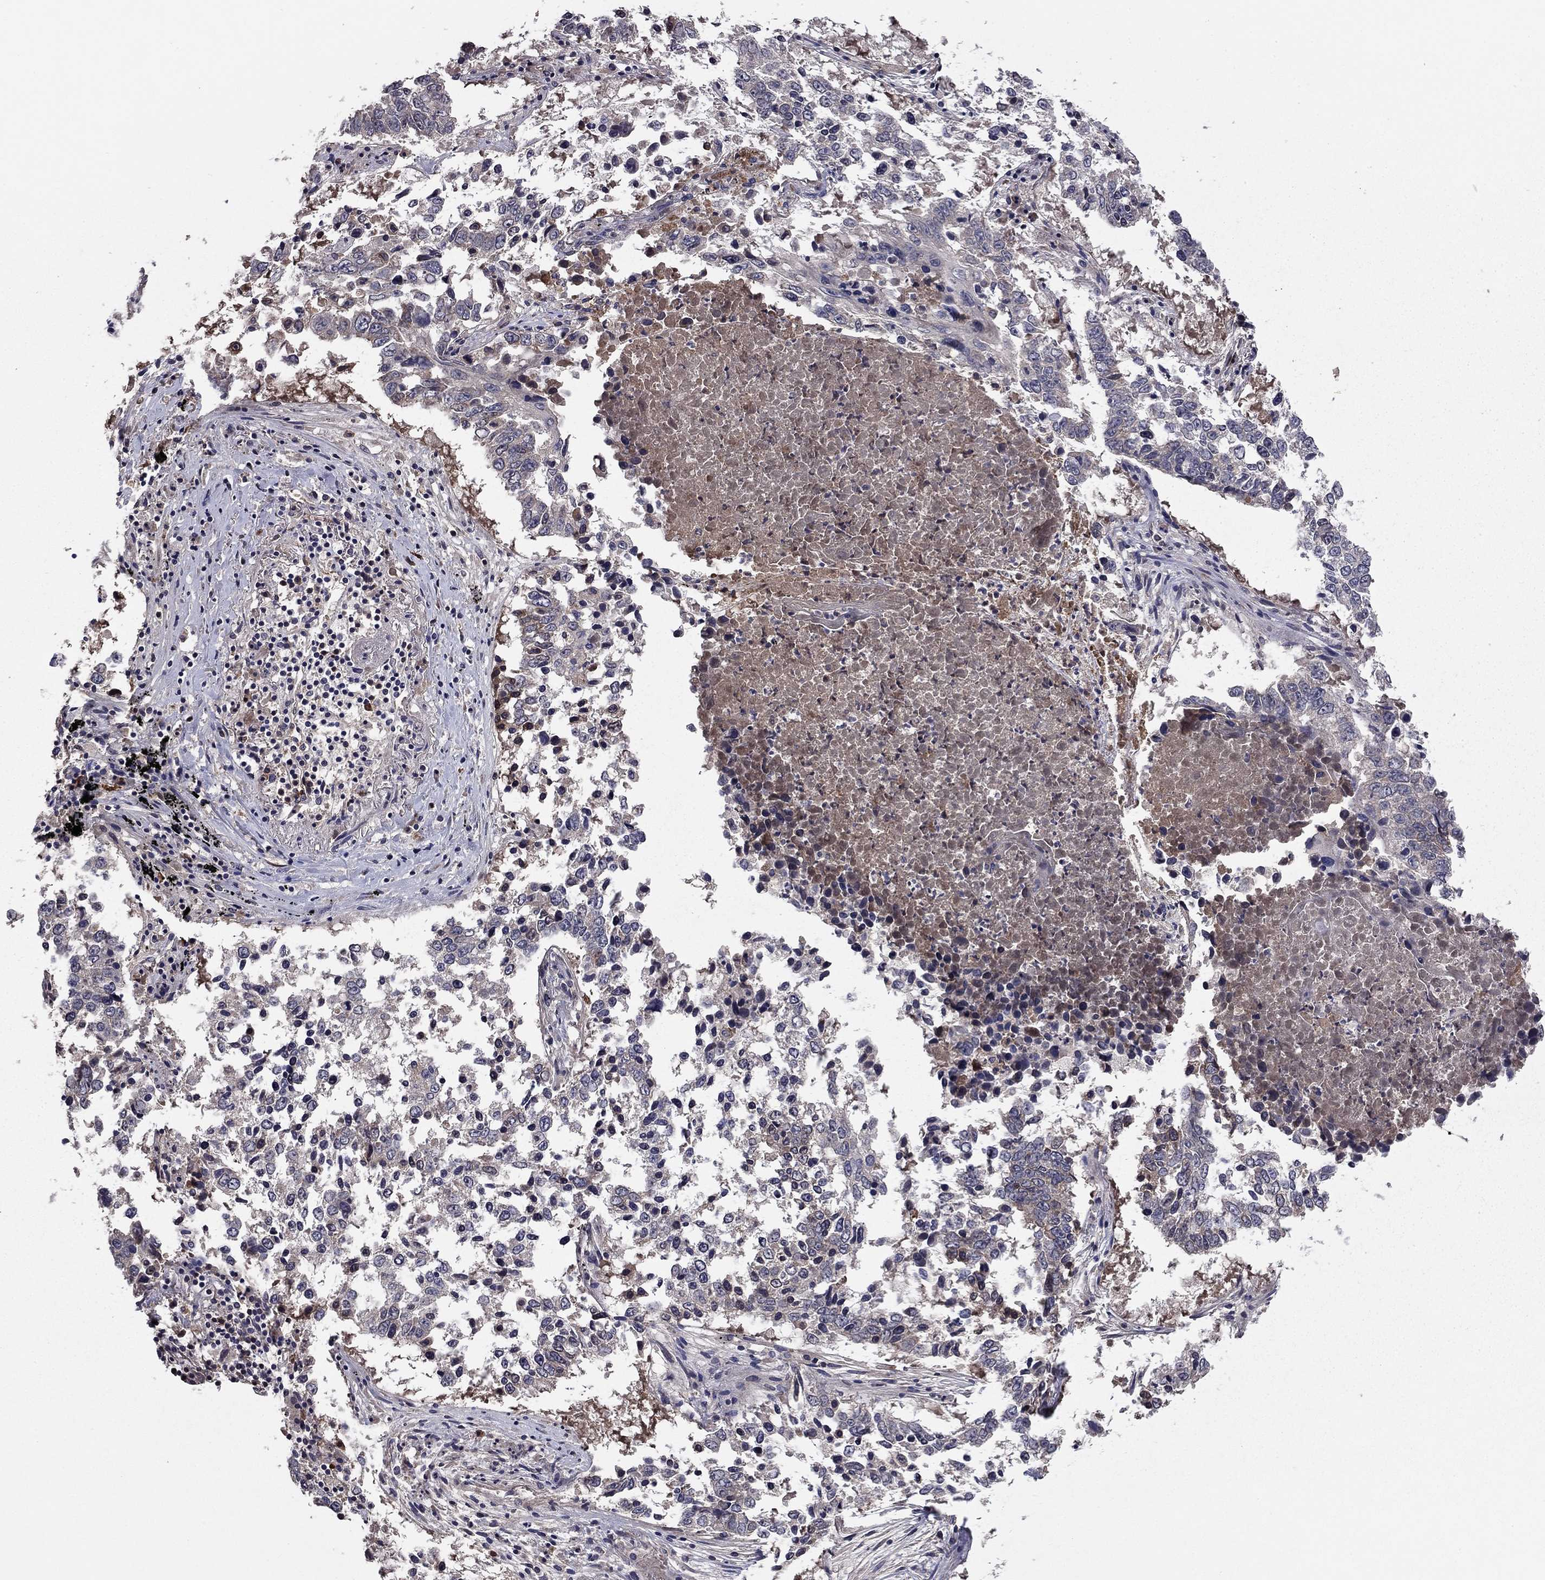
{"staining": {"intensity": "negative", "quantity": "none", "location": "none"}, "tissue": "lung cancer", "cell_type": "Tumor cells", "image_type": "cancer", "snomed": [{"axis": "morphology", "description": "Squamous cell carcinoma, NOS"}, {"axis": "topography", "description": "Lung"}], "caption": "An image of lung squamous cell carcinoma stained for a protein displays no brown staining in tumor cells. (DAB immunohistochemistry (IHC) visualized using brightfield microscopy, high magnification).", "gene": "PROS1", "patient": {"sex": "male", "age": 82}}